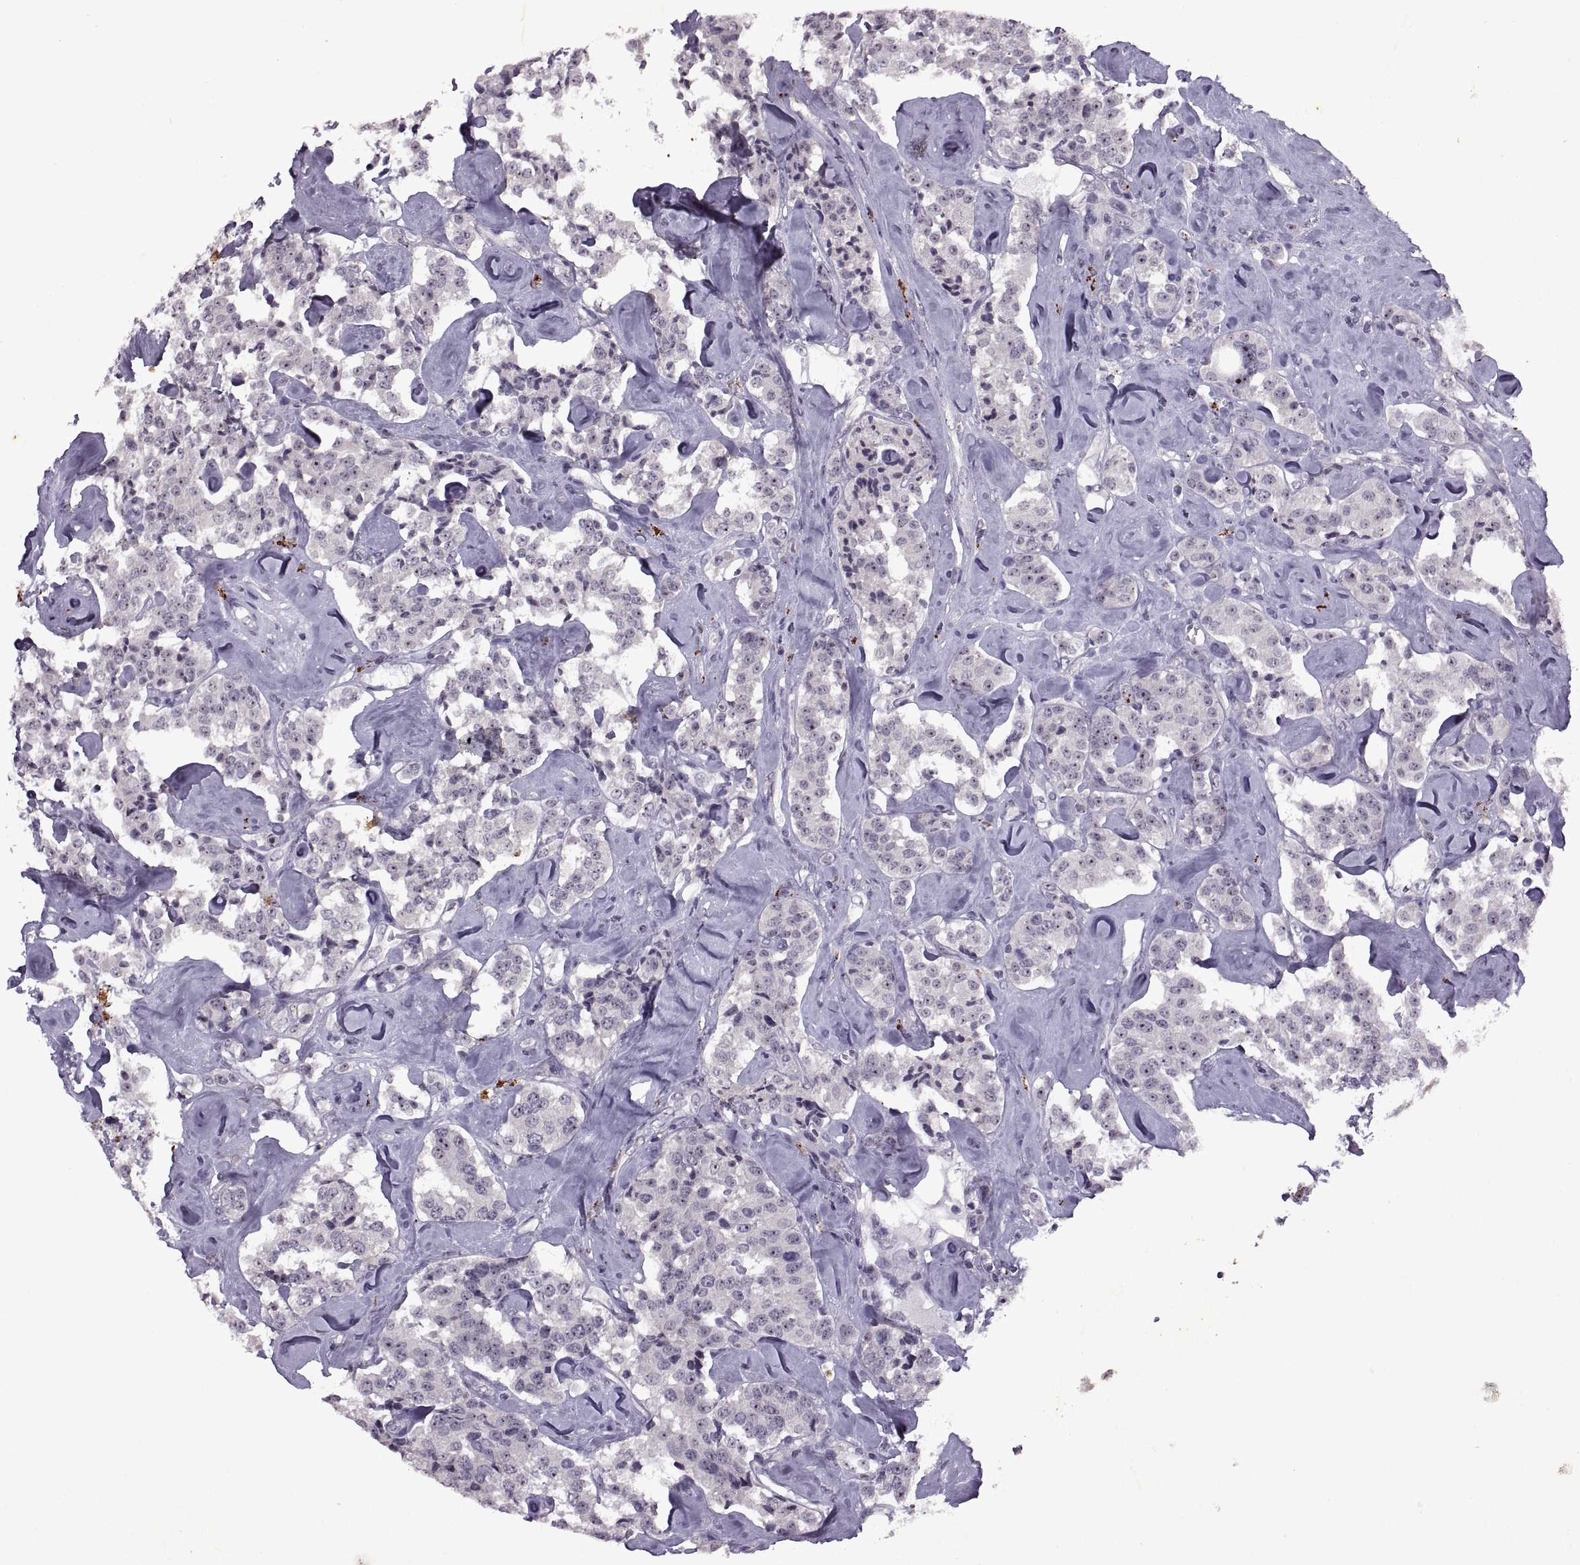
{"staining": {"intensity": "strong", "quantity": "<25%", "location": "nuclear"}, "tissue": "carcinoid", "cell_type": "Tumor cells", "image_type": "cancer", "snomed": [{"axis": "morphology", "description": "Carcinoid, malignant, NOS"}, {"axis": "topography", "description": "Pancreas"}], "caption": "Protein analysis of malignant carcinoid tissue reveals strong nuclear positivity in about <25% of tumor cells.", "gene": "SINHCAF", "patient": {"sex": "male", "age": 41}}